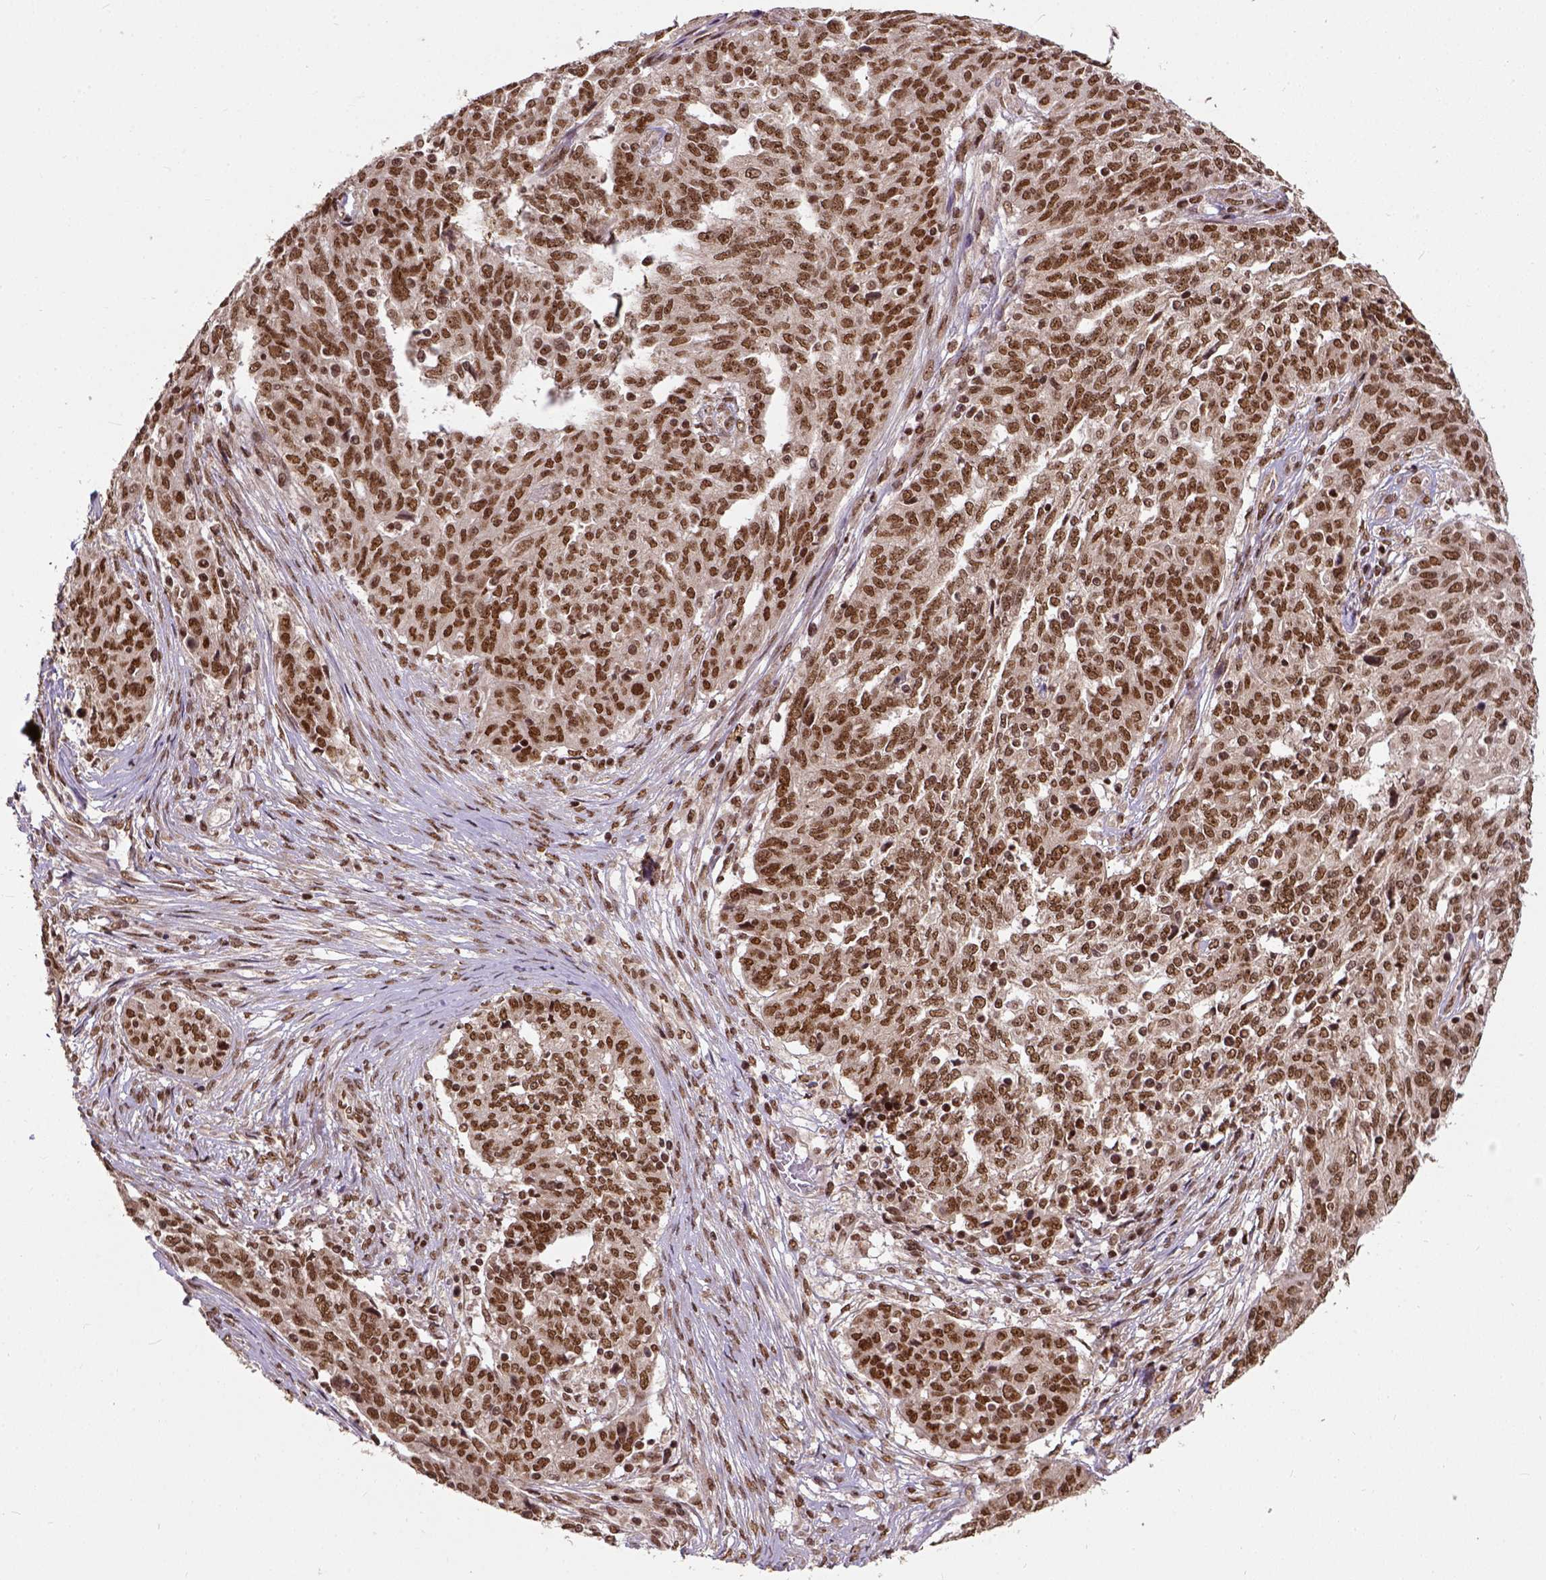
{"staining": {"intensity": "moderate", "quantity": ">75%", "location": "nuclear"}, "tissue": "ovarian cancer", "cell_type": "Tumor cells", "image_type": "cancer", "snomed": [{"axis": "morphology", "description": "Cystadenocarcinoma, serous, NOS"}, {"axis": "topography", "description": "Ovary"}], "caption": "Immunohistochemical staining of human ovarian serous cystadenocarcinoma reveals moderate nuclear protein expression in approximately >75% of tumor cells. The staining is performed using DAB brown chromogen to label protein expression. The nuclei are counter-stained blue using hematoxylin.", "gene": "NACC1", "patient": {"sex": "female", "age": 67}}